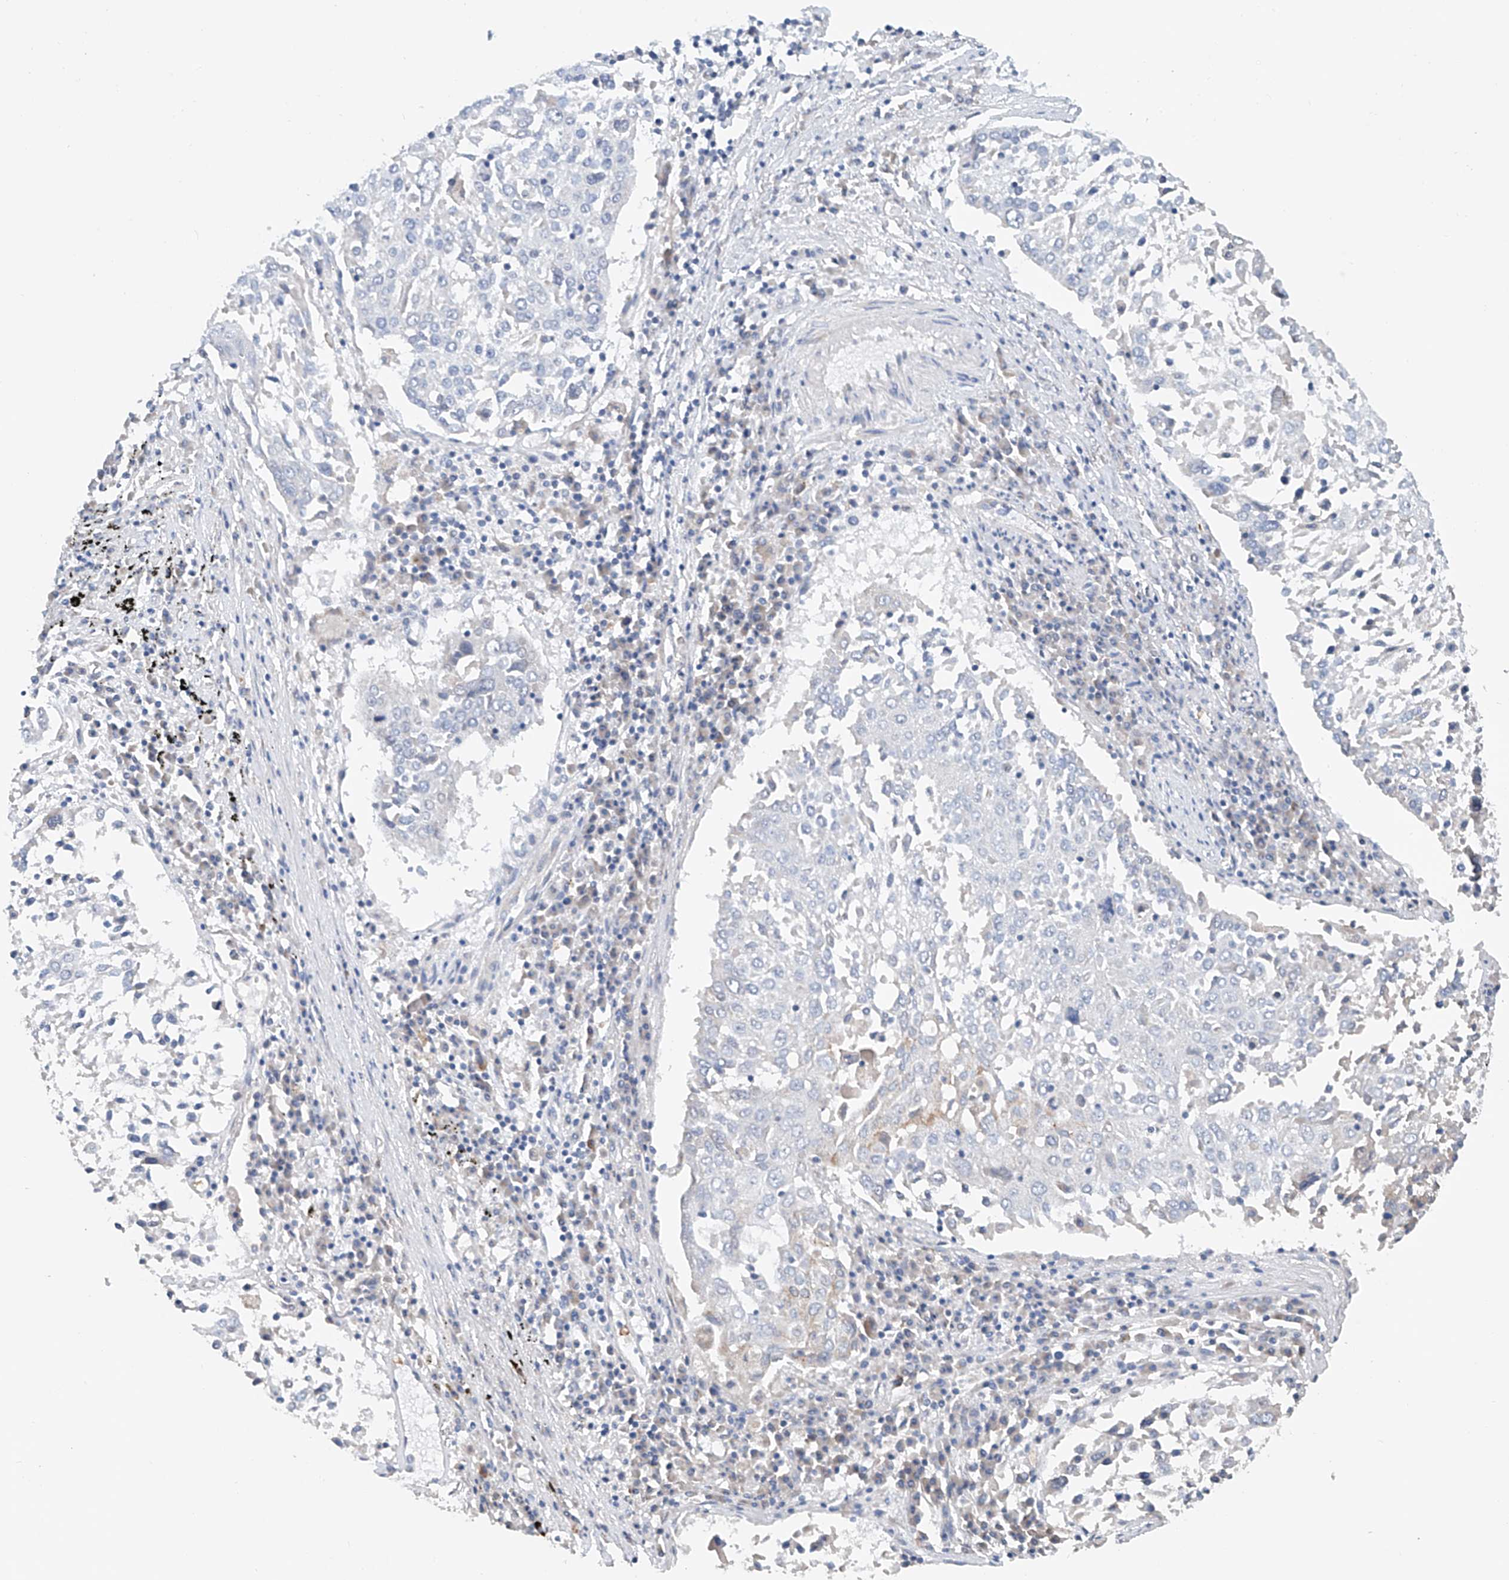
{"staining": {"intensity": "negative", "quantity": "none", "location": "none"}, "tissue": "lung cancer", "cell_type": "Tumor cells", "image_type": "cancer", "snomed": [{"axis": "morphology", "description": "Squamous cell carcinoma, NOS"}, {"axis": "topography", "description": "Lung"}], "caption": "The image shows no significant expression in tumor cells of lung cancer (squamous cell carcinoma).", "gene": "GPC4", "patient": {"sex": "male", "age": 65}}